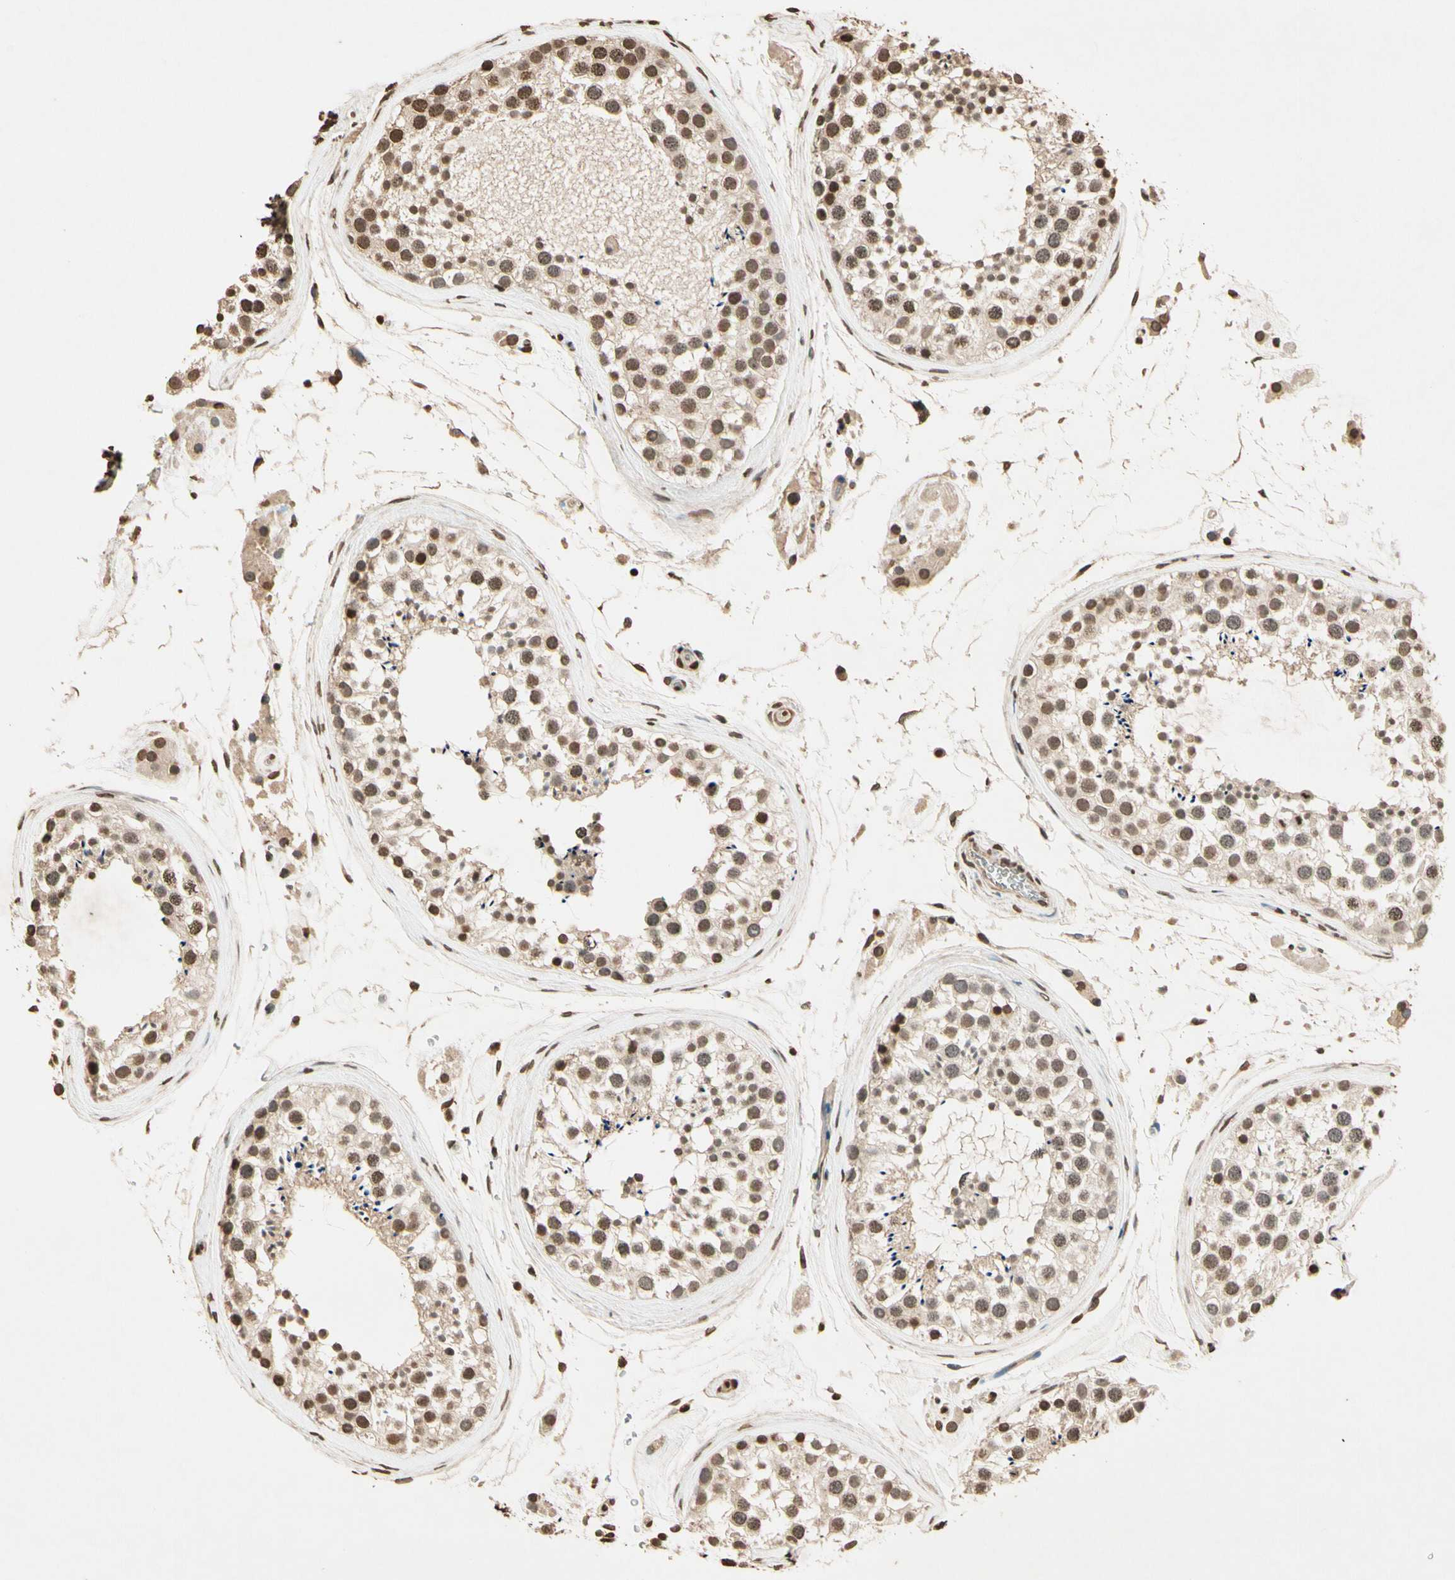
{"staining": {"intensity": "weak", "quantity": "25%-75%", "location": "cytoplasmic/membranous,nuclear"}, "tissue": "testis", "cell_type": "Cells in seminiferous ducts", "image_type": "normal", "snomed": [{"axis": "morphology", "description": "Normal tissue, NOS"}, {"axis": "topography", "description": "Testis"}], "caption": "Immunohistochemical staining of benign testis reveals low levels of weak cytoplasmic/membranous,nuclear expression in about 25%-75% of cells in seminiferous ducts. The staining was performed using DAB (3,3'-diaminobenzidine) to visualize the protein expression in brown, while the nuclei were stained in blue with hematoxylin (Magnification: 20x).", "gene": "TOP1", "patient": {"sex": "male", "age": 46}}